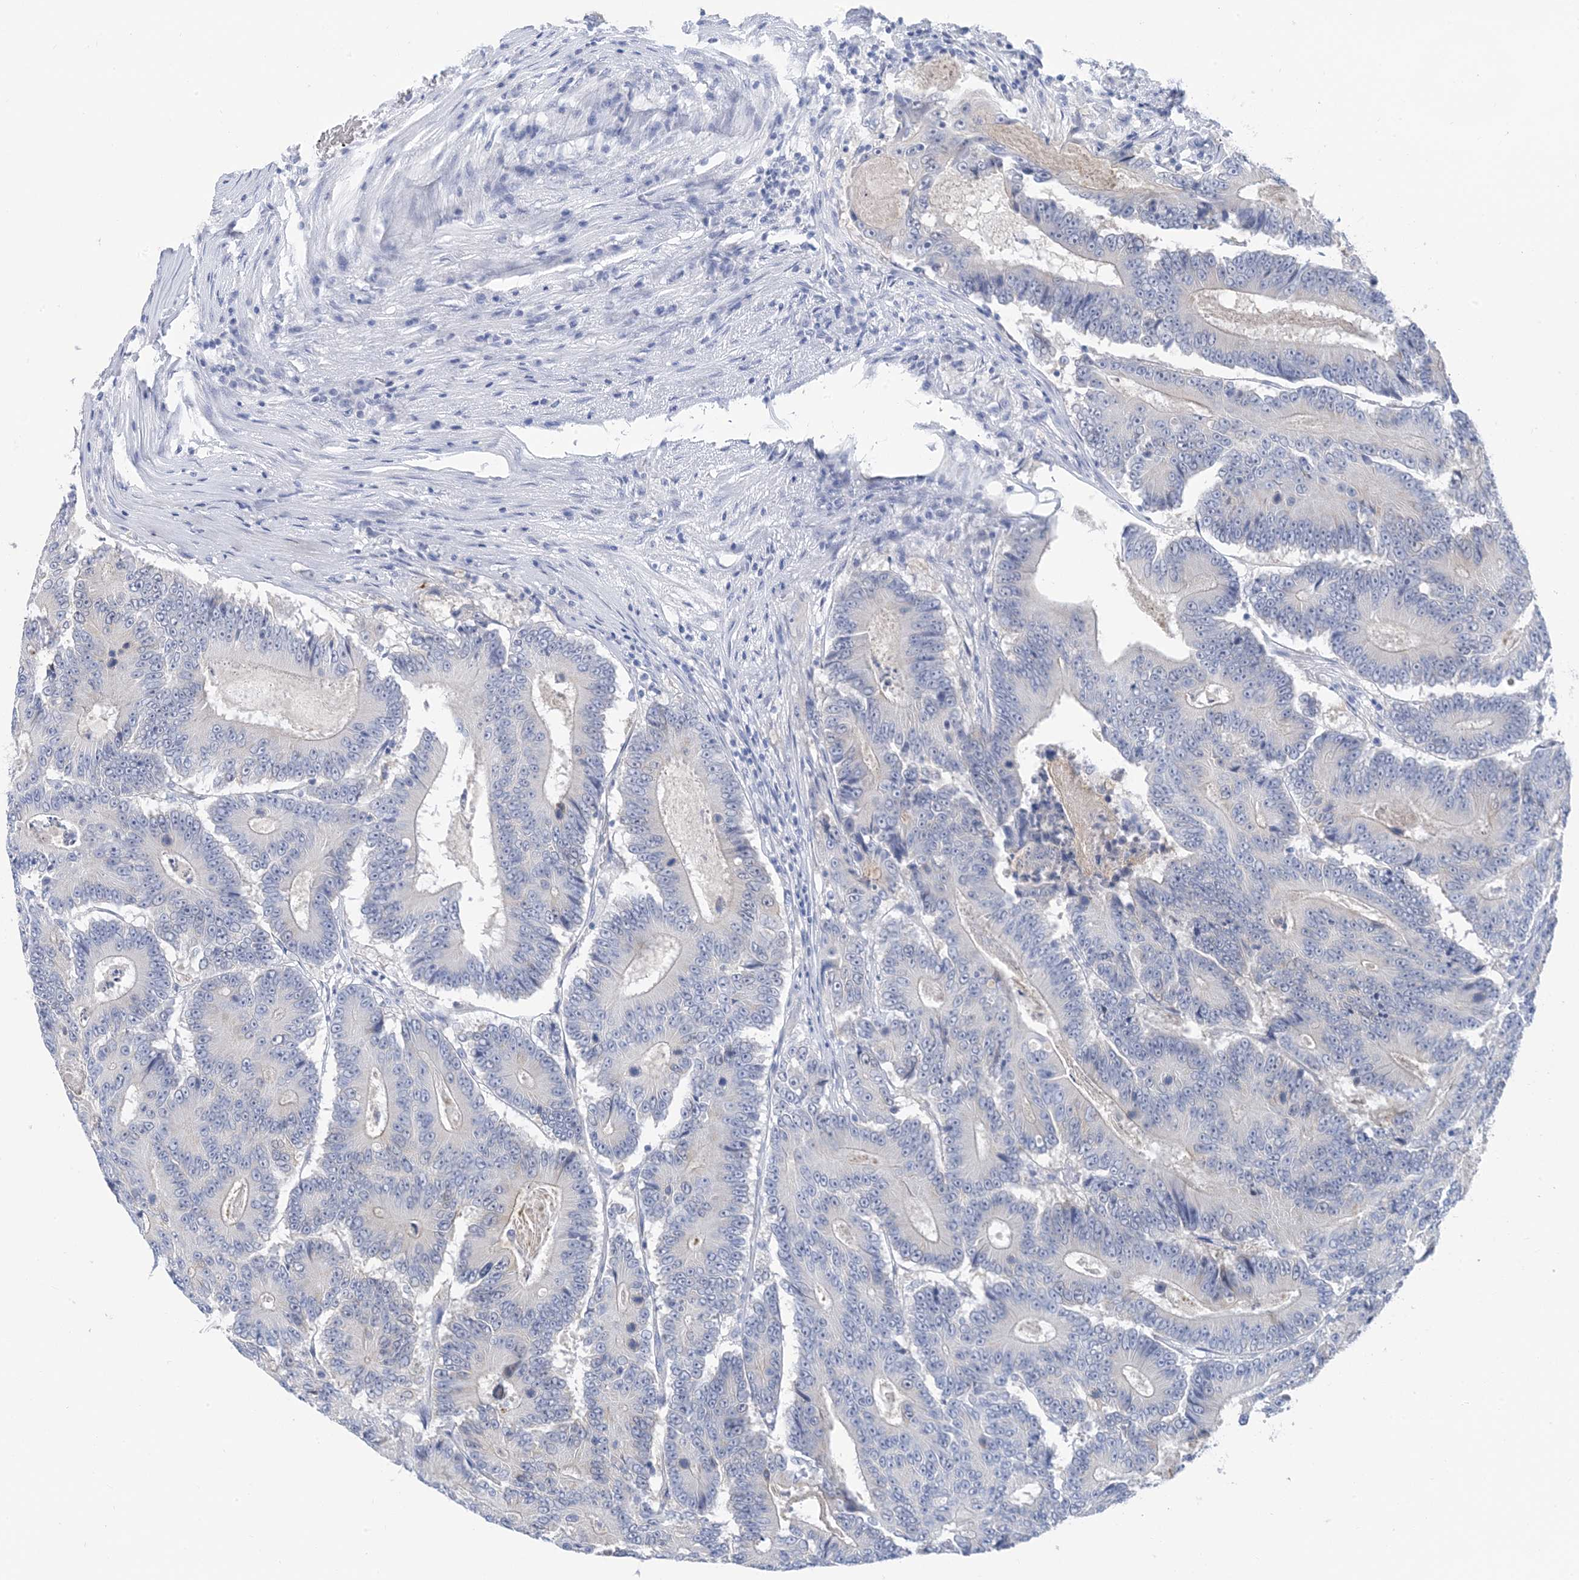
{"staining": {"intensity": "negative", "quantity": "none", "location": "none"}, "tissue": "colorectal cancer", "cell_type": "Tumor cells", "image_type": "cancer", "snomed": [{"axis": "morphology", "description": "Adenocarcinoma, NOS"}, {"axis": "topography", "description": "Colon"}], "caption": "There is no significant expression in tumor cells of adenocarcinoma (colorectal).", "gene": "SH3YL1", "patient": {"sex": "male", "age": 83}}